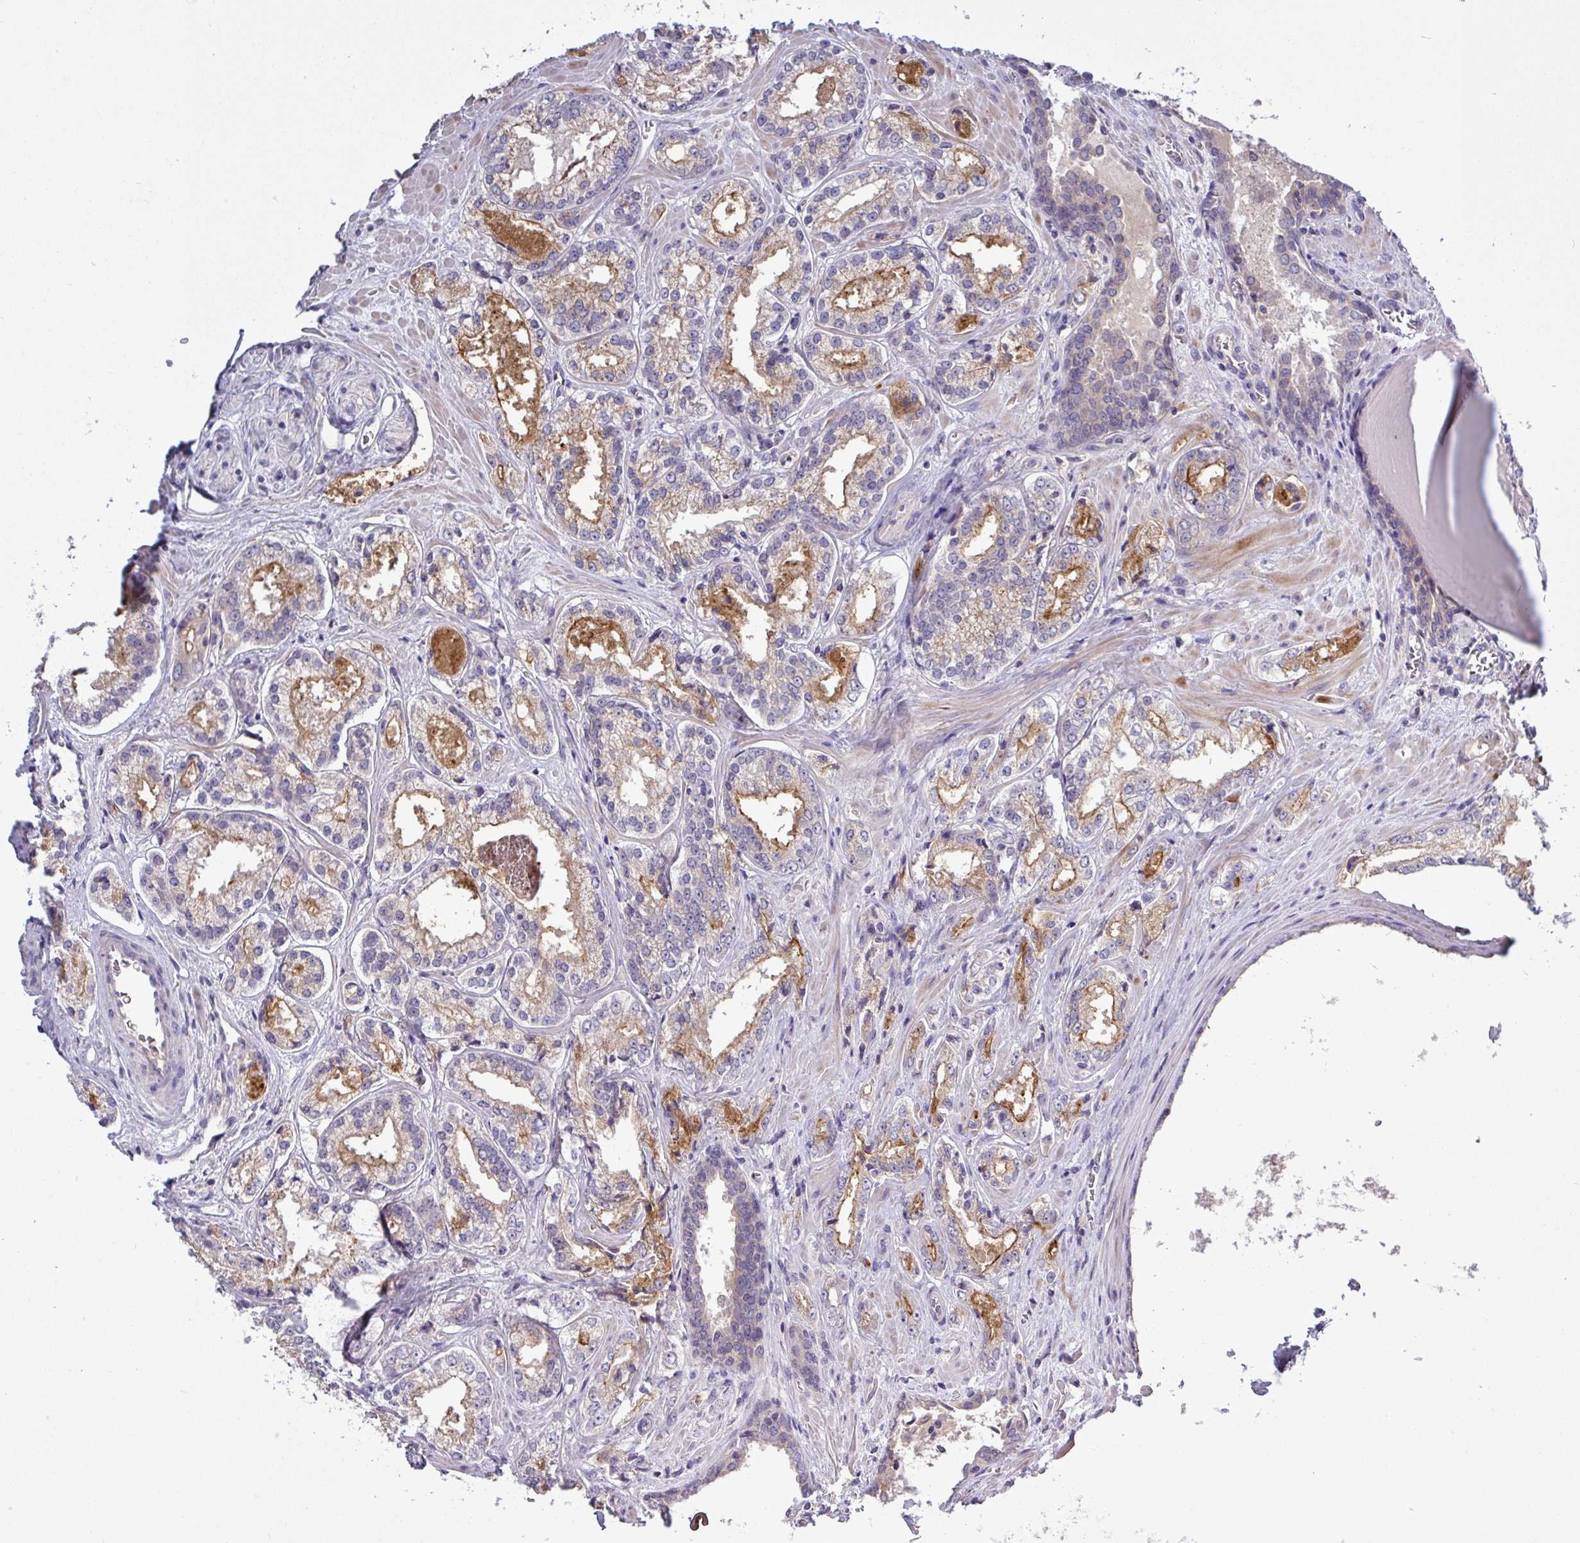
{"staining": {"intensity": "moderate", "quantity": "25%-75%", "location": "cytoplasmic/membranous"}, "tissue": "prostate cancer", "cell_type": "Tumor cells", "image_type": "cancer", "snomed": [{"axis": "morphology", "description": "Adenocarcinoma, Low grade"}, {"axis": "topography", "description": "Prostate"}], "caption": "The histopathology image shows staining of prostate low-grade adenocarcinoma, revealing moderate cytoplasmic/membranous protein expression (brown color) within tumor cells.", "gene": "TMEM62", "patient": {"sex": "male", "age": 47}}